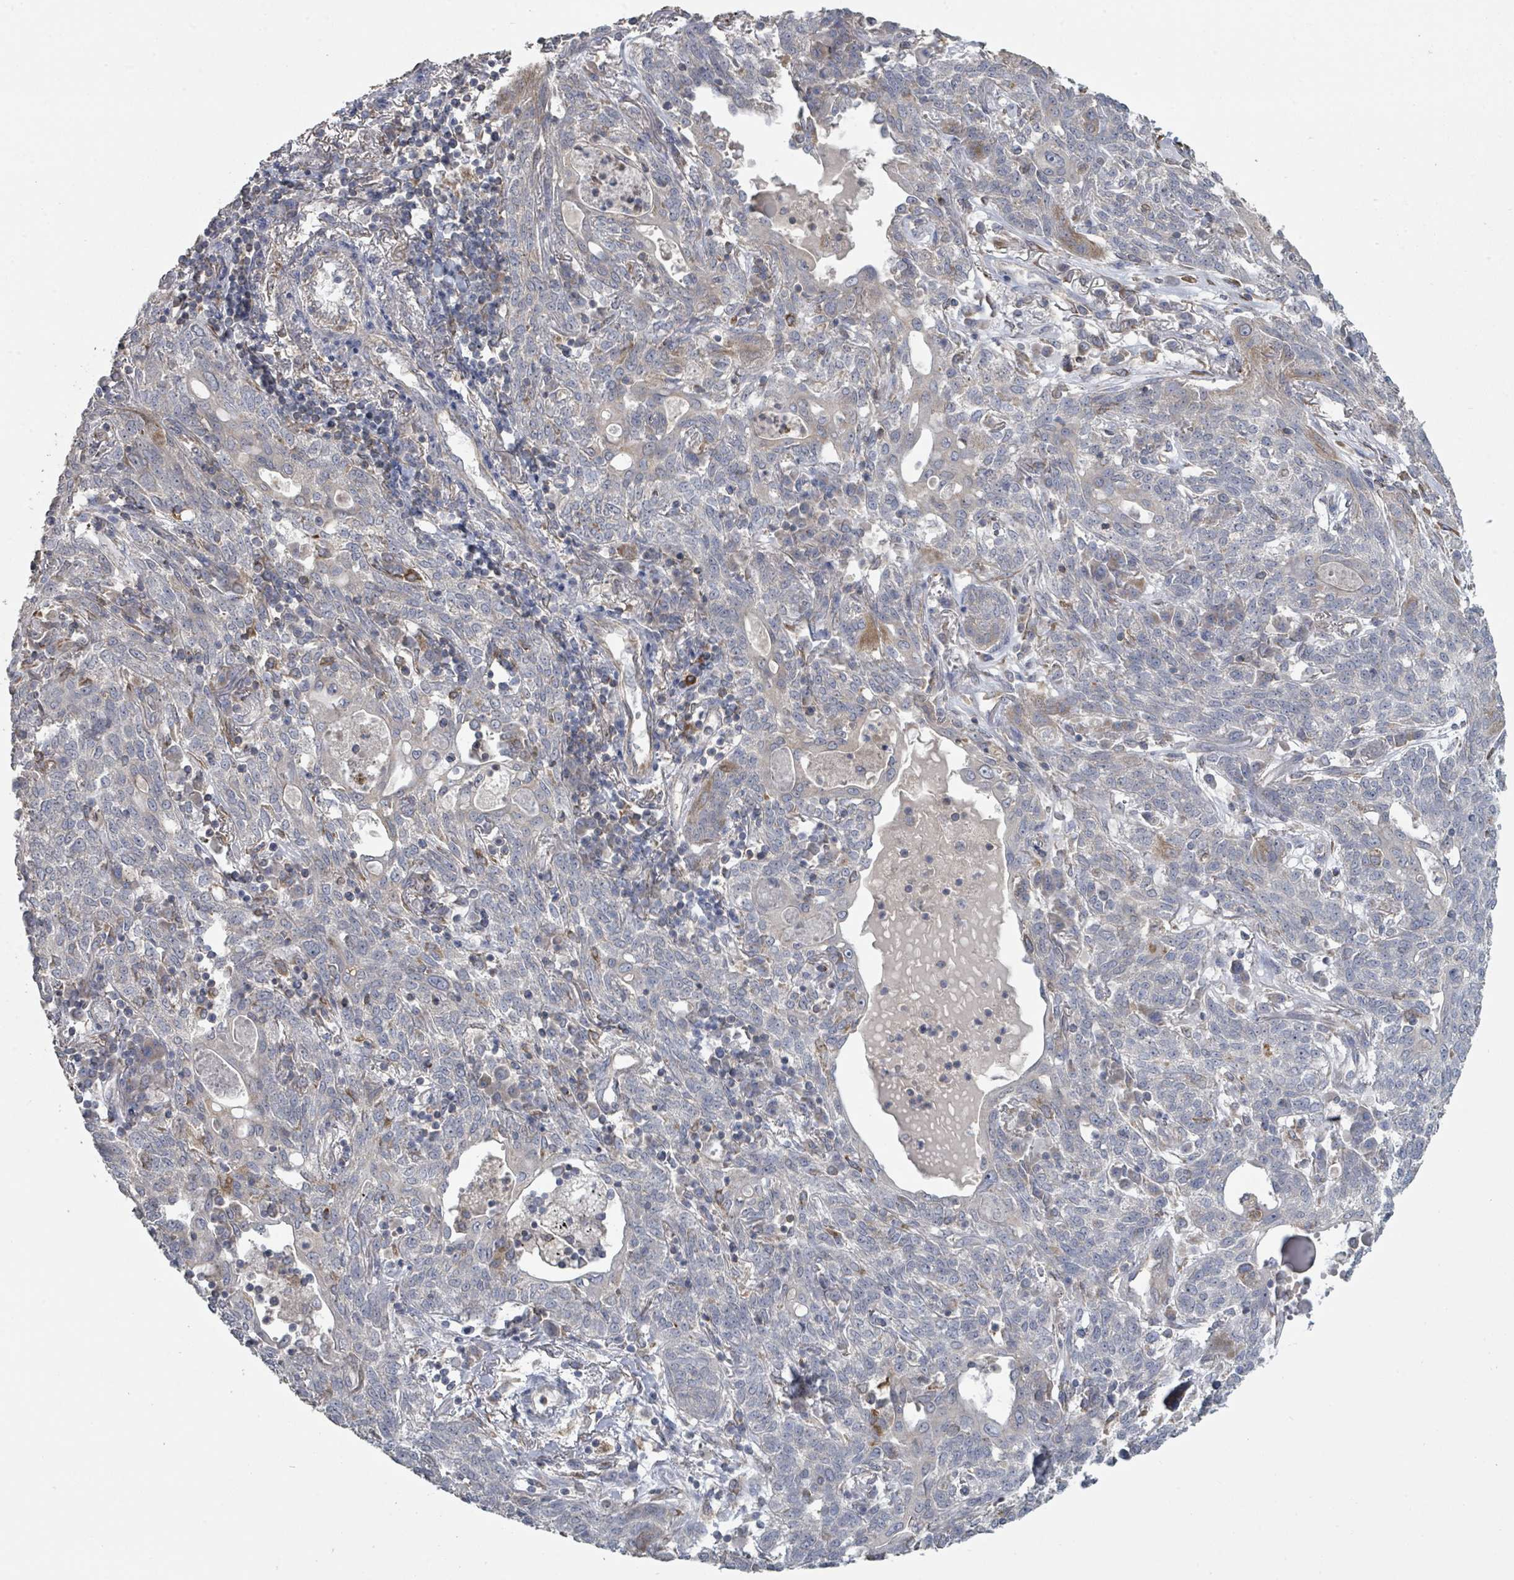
{"staining": {"intensity": "weak", "quantity": "<25%", "location": "cytoplasmic/membranous"}, "tissue": "lung cancer", "cell_type": "Tumor cells", "image_type": "cancer", "snomed": [{"axis": "morphology", "description": "Squamous cell carcinoma, NOS"}, {"axis": "topography", "description": "Lung"}], "caption": "Immunohistochemical staining of human lung cancer displays no significant positivity in tumor cells.", "gene": "SLC9A7", "patient": {"sex": "female", "age": 70}}